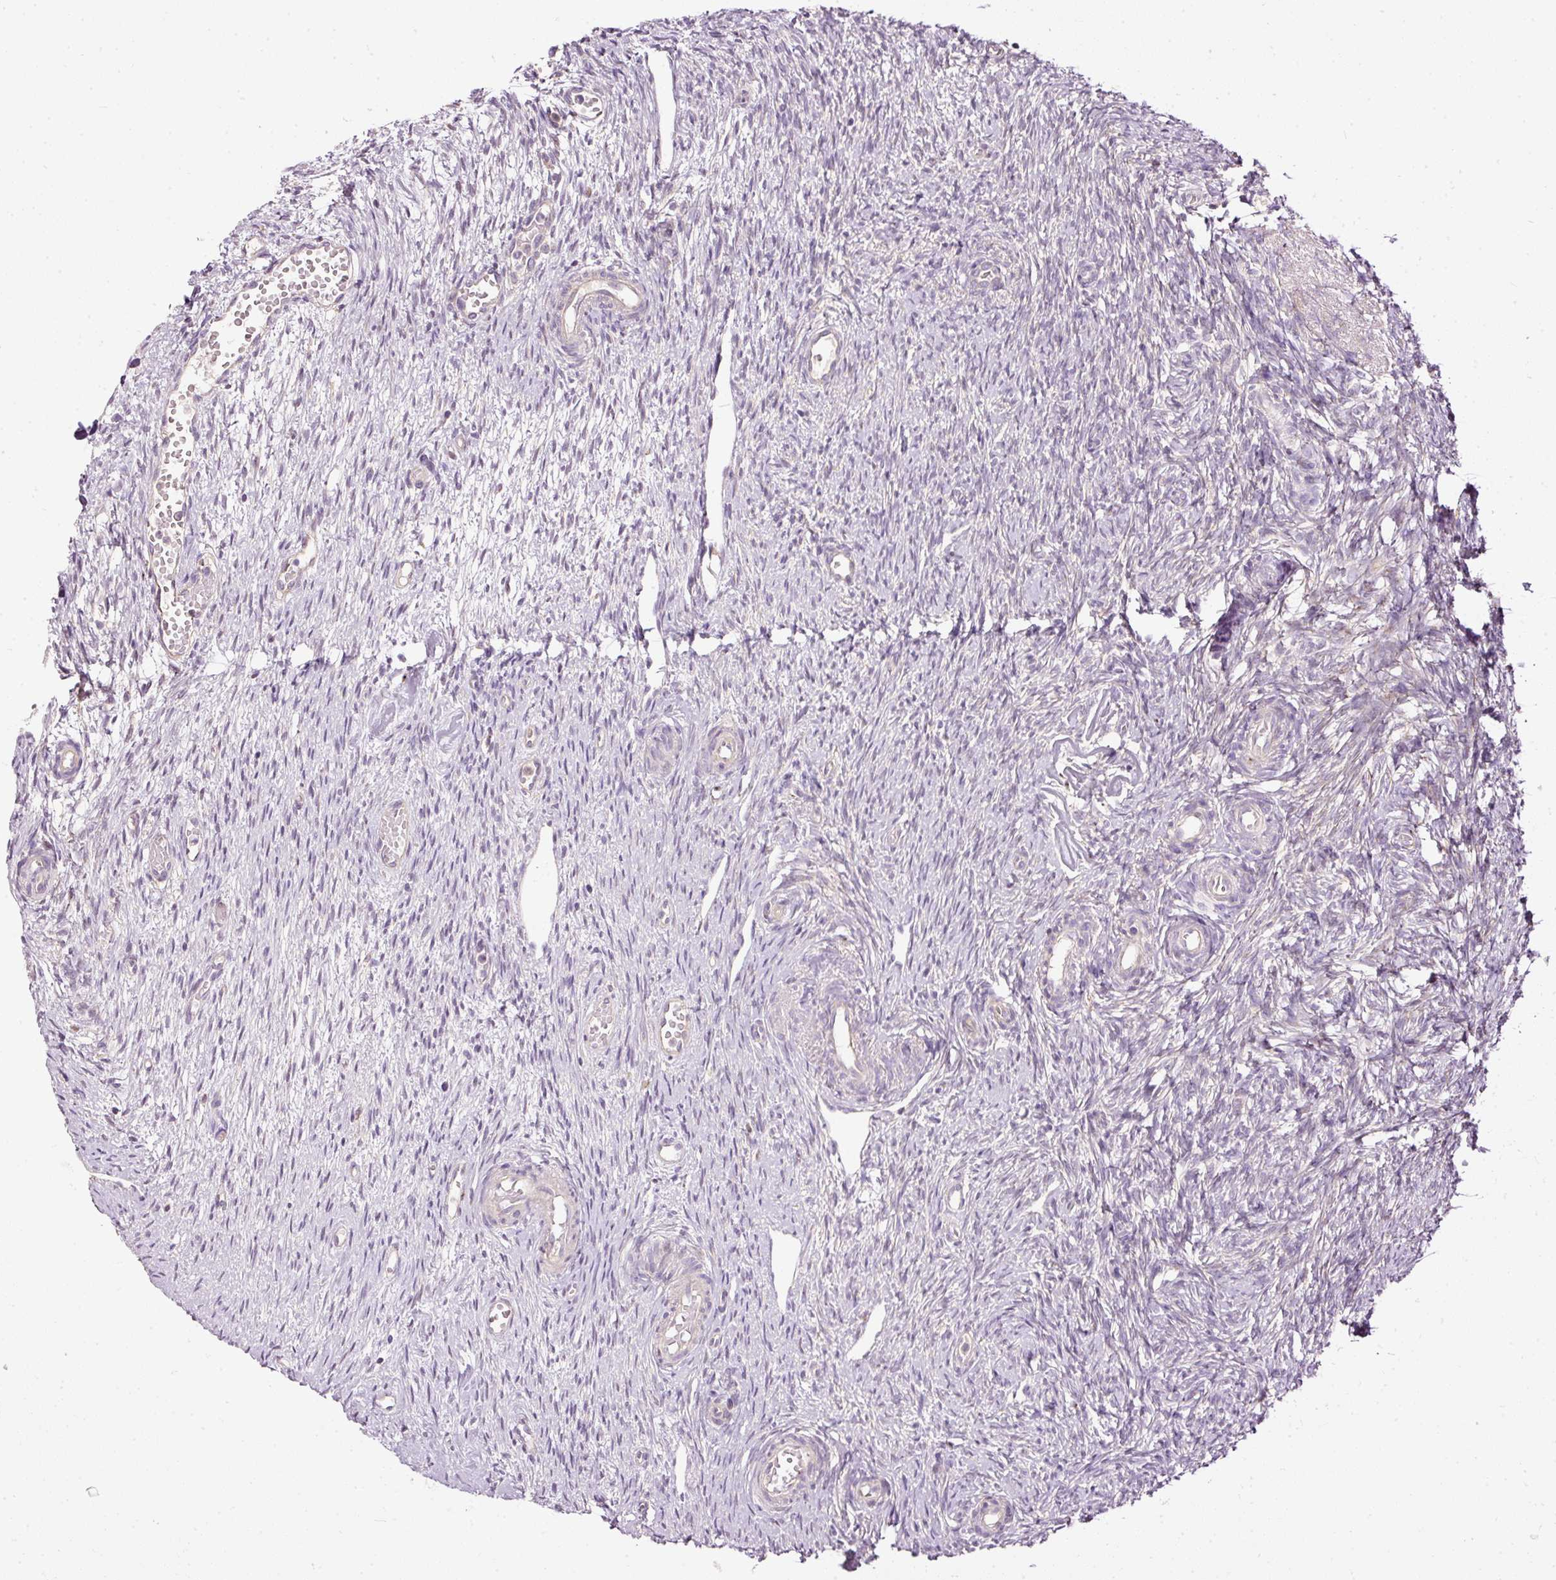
{"staining": {"intensity": "negative", "quantity": "none", "location": "none"}, "tissue": "ovary", "cell_type": "Follicle cells", "image_type": "normal", "snomed": [{"axis": "morphology", "description": "Normal tissue, NOS"}, {"axis": "topography", "description": "Ovary"}], "caption": "Immunohistochemistry (IHC) of normal ovary exhibits no expression in follicle cells. (DAB immunohistochemistry (IHC), high magnification).", "gene": "PAQR9", "patient": {"sex": "female", "age": 51}}